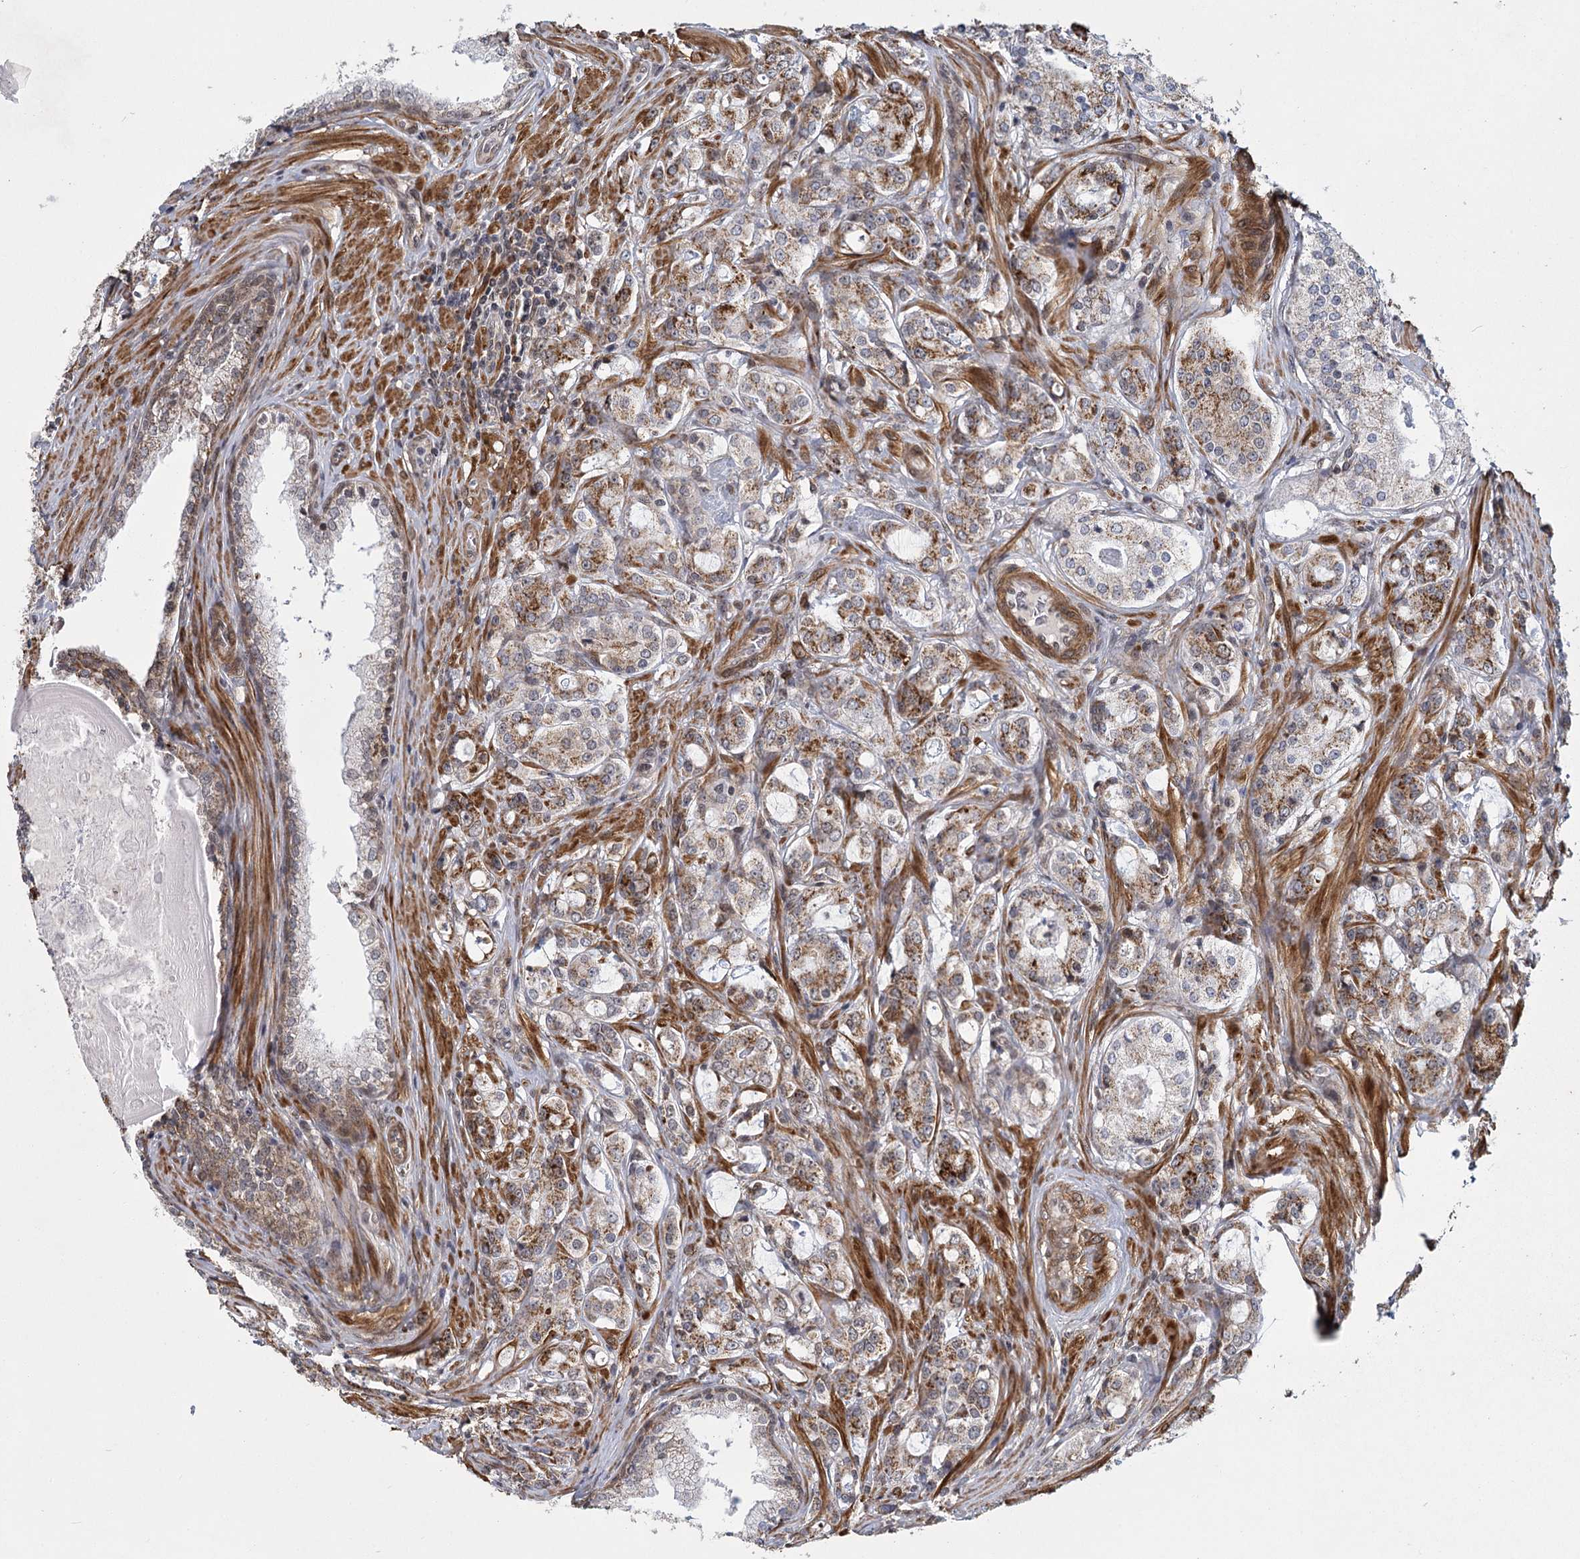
{"staining": {"intensity": "moderate", "quantity": "25%-75%", "location": "cytoplasmic/membranous"}, "tissue": "prostate cancer", "cell_type": "Tumor cells", "image_type": "cancer", "snomed": [{"axis": "morphology", "description": "Adenocarcinoma, High grade"}, {"axis": "topography", "description": "Prostate"}], "caption": "Prostate cancer (high-grade adenocarcinoma) was stained to show a protein in brown. There is medium levels of moderate cytoplasmic/membranous positivity in approximately 25%-75% of tumor cells.", "gene": "ZCCHC24", "patient": {"sex": "male", "age": 63}}